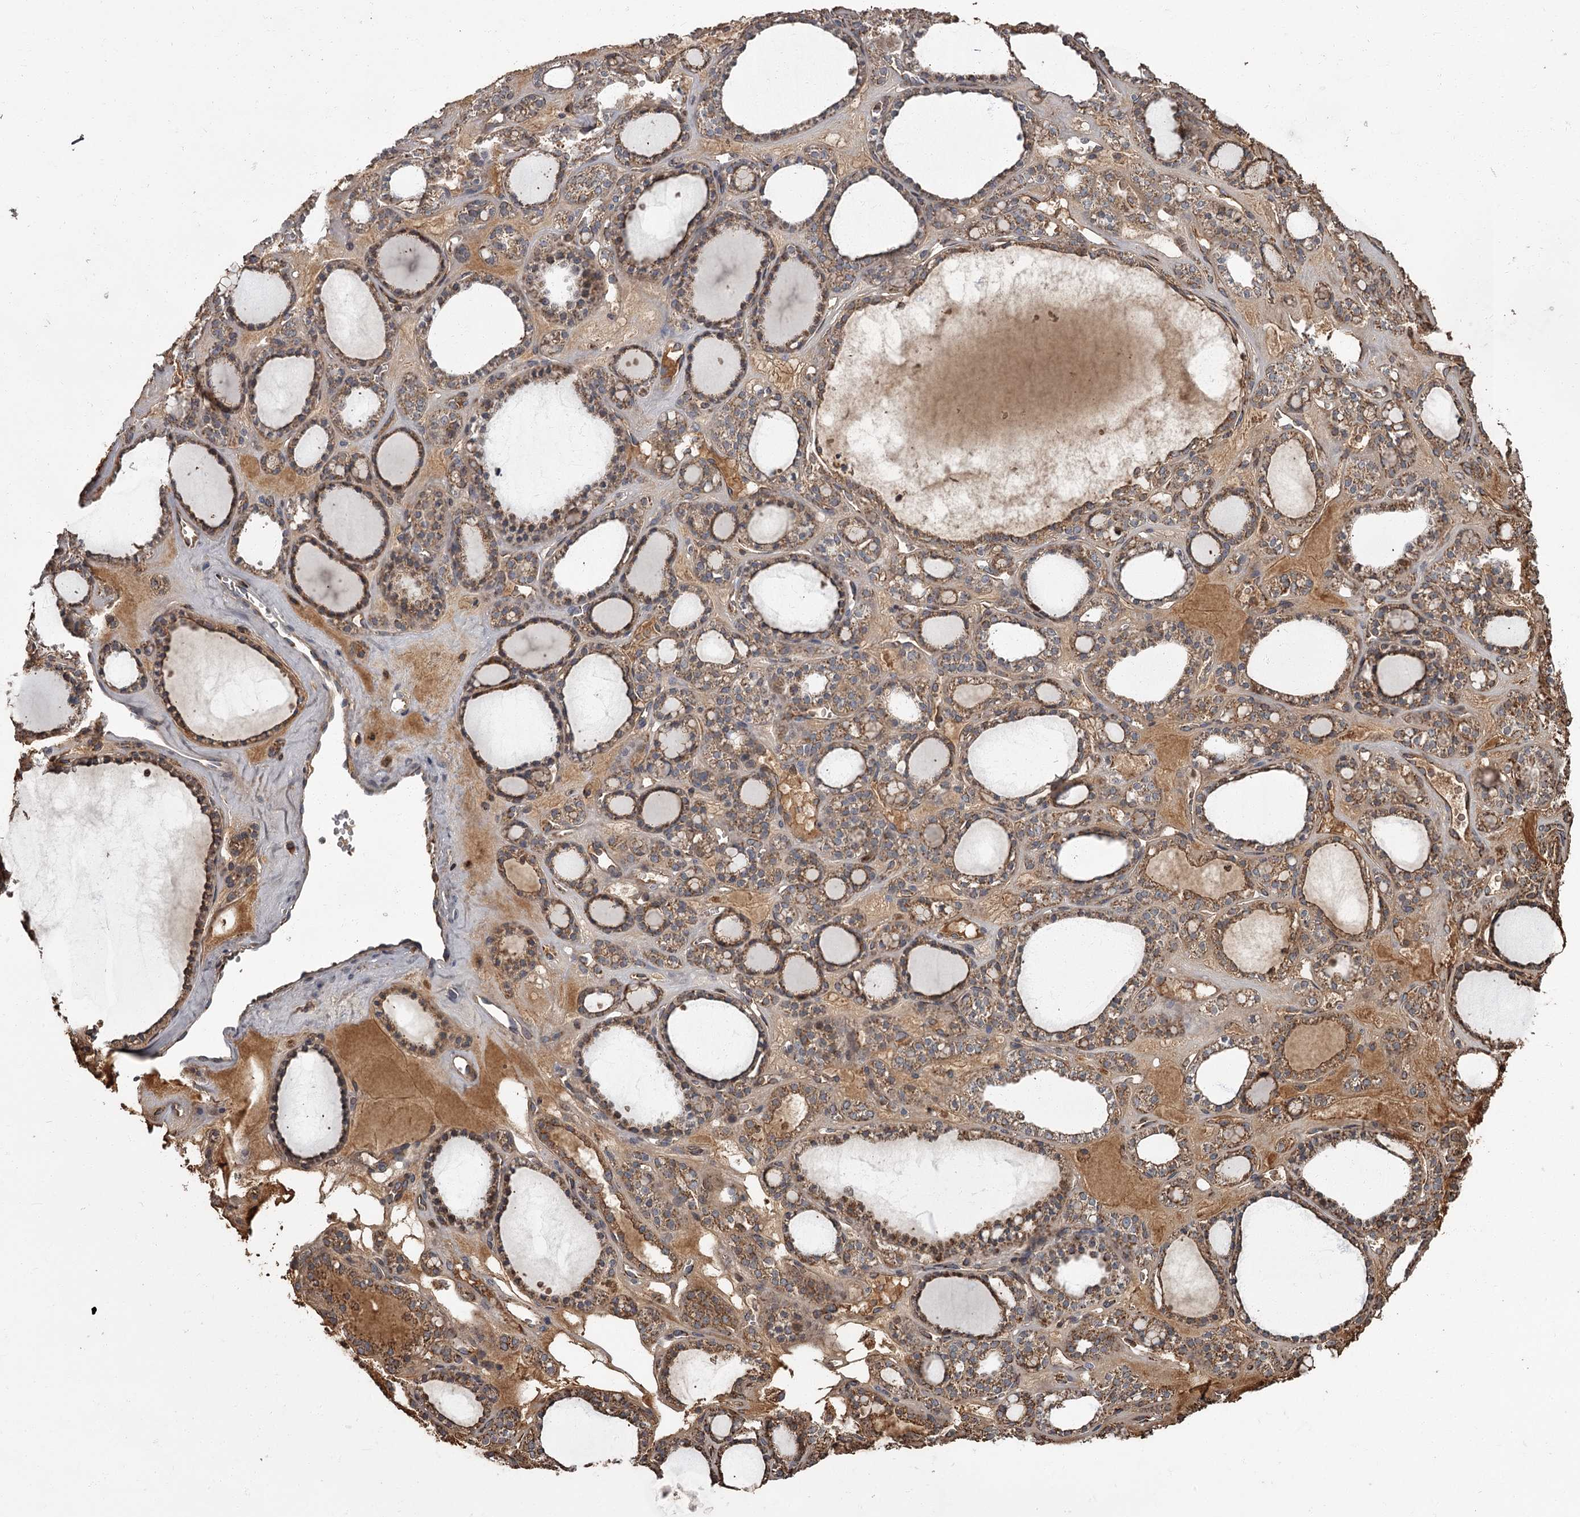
{"staining": {"intensity": "strong", "quantity": ">75%", "location": "cytoplasmic/membranous"}, "tissue": "thyroid gland", "cell_type": "Glandular cells", "image_type": "normal", "snomed": [{"axis": "morphology", "description": "Normal tissue, NOS"}, {"axis": "topography", "description": "Thyroid gland"}], "caption": "A high amount of strong cytoplasmic/membranous positivity is seen in about >75% of glandular cells in unremarkable thyroid gland. (IHC, brightfield microscopy, high magnification).", "gene": "THAP9", "patient": {"sex": "female", "age": 28}}